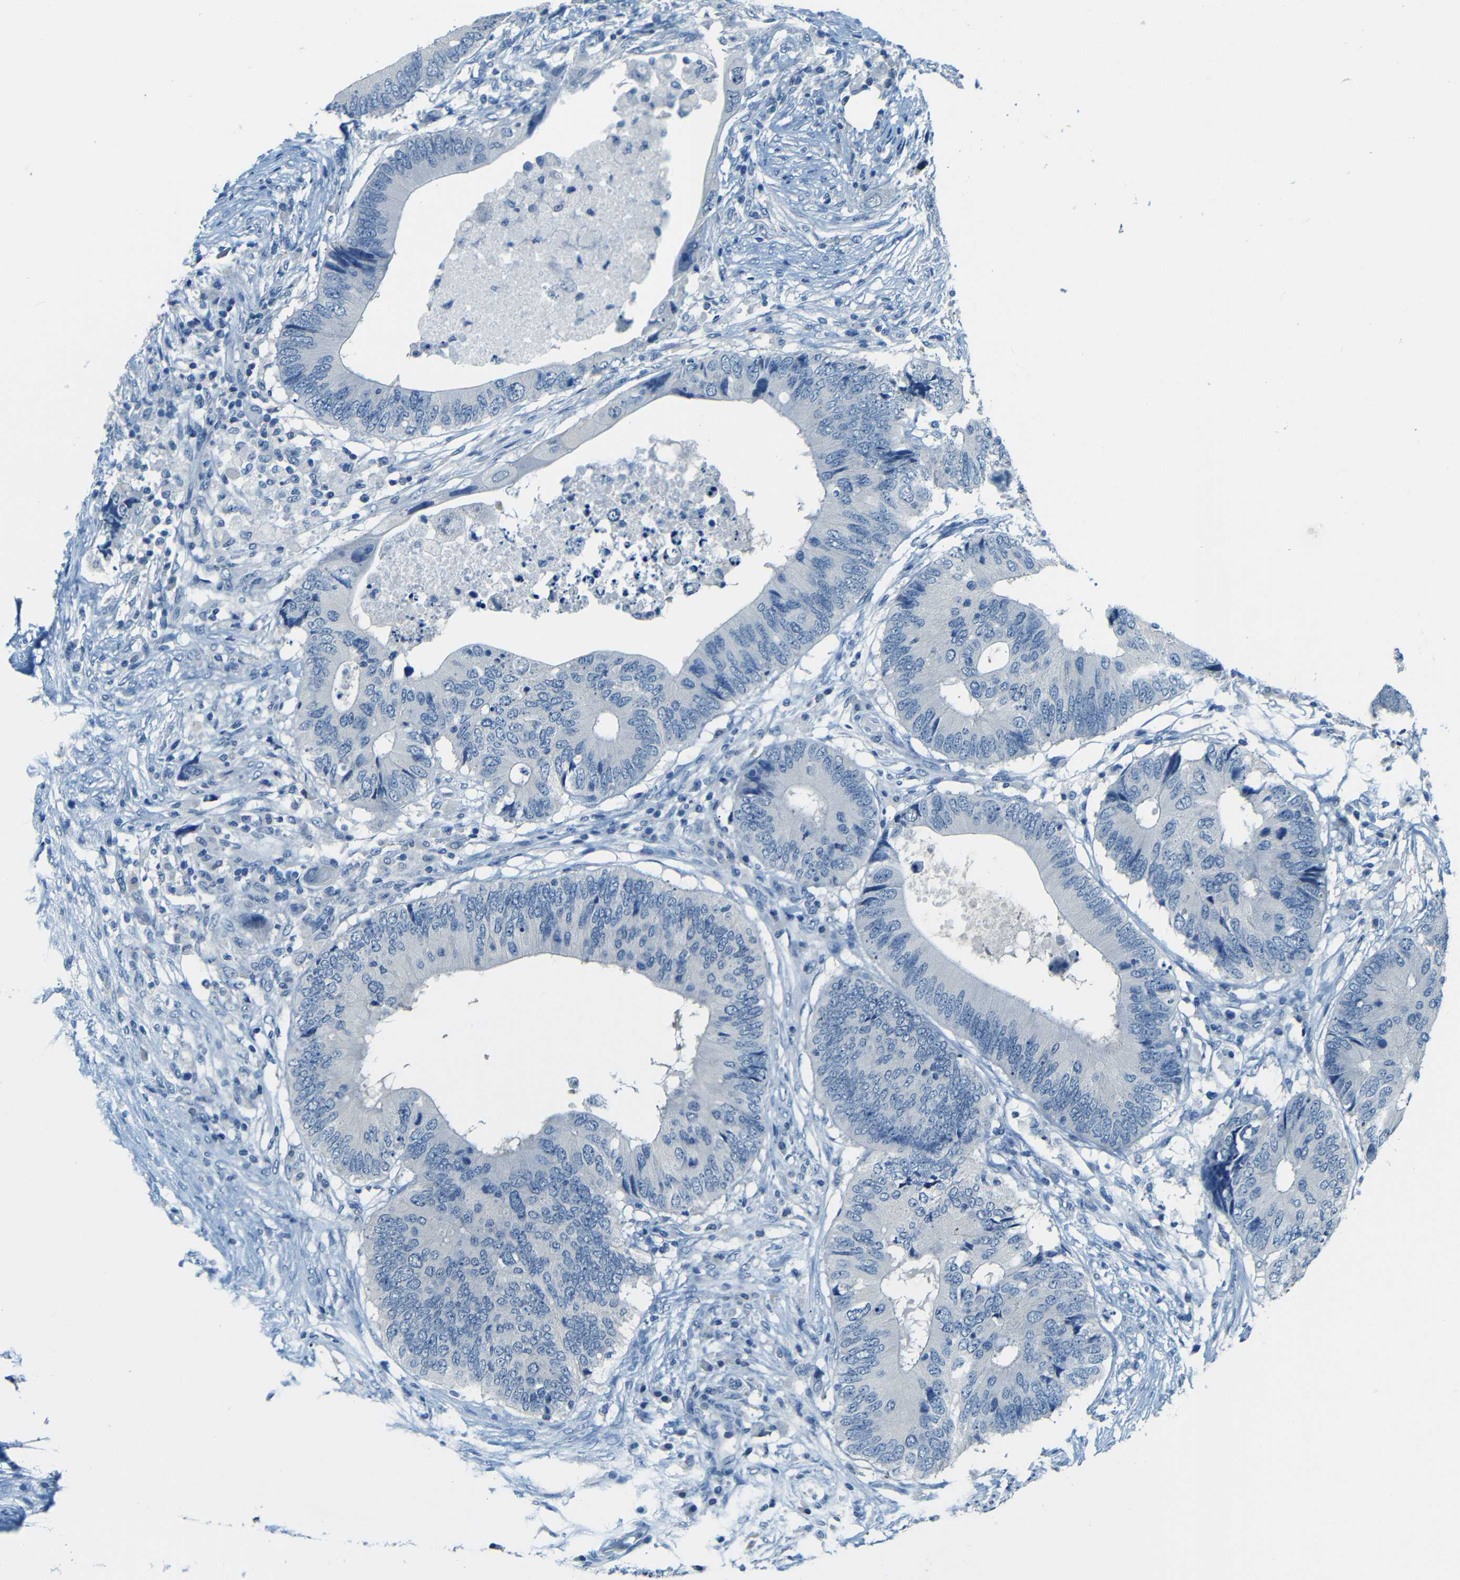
{"staining": {"intensity": "negative", "quantity": "none", "location": "none"}, "tissue": "colorectal cancer", "cell_type": "Tumor cells", "image_type": "cancer", "snomed": [{"axis": "morphology", "description": "Adenocarcinoma, NOS"}, {"axis": "topography", "description": "Colon"}], "caption": "This is an immunohistochemistry image of human colorectal cancer. There is no staining in tumor cells.", "gene": "ZMAT1", "patient": {"sex": "male", "age": 71}}